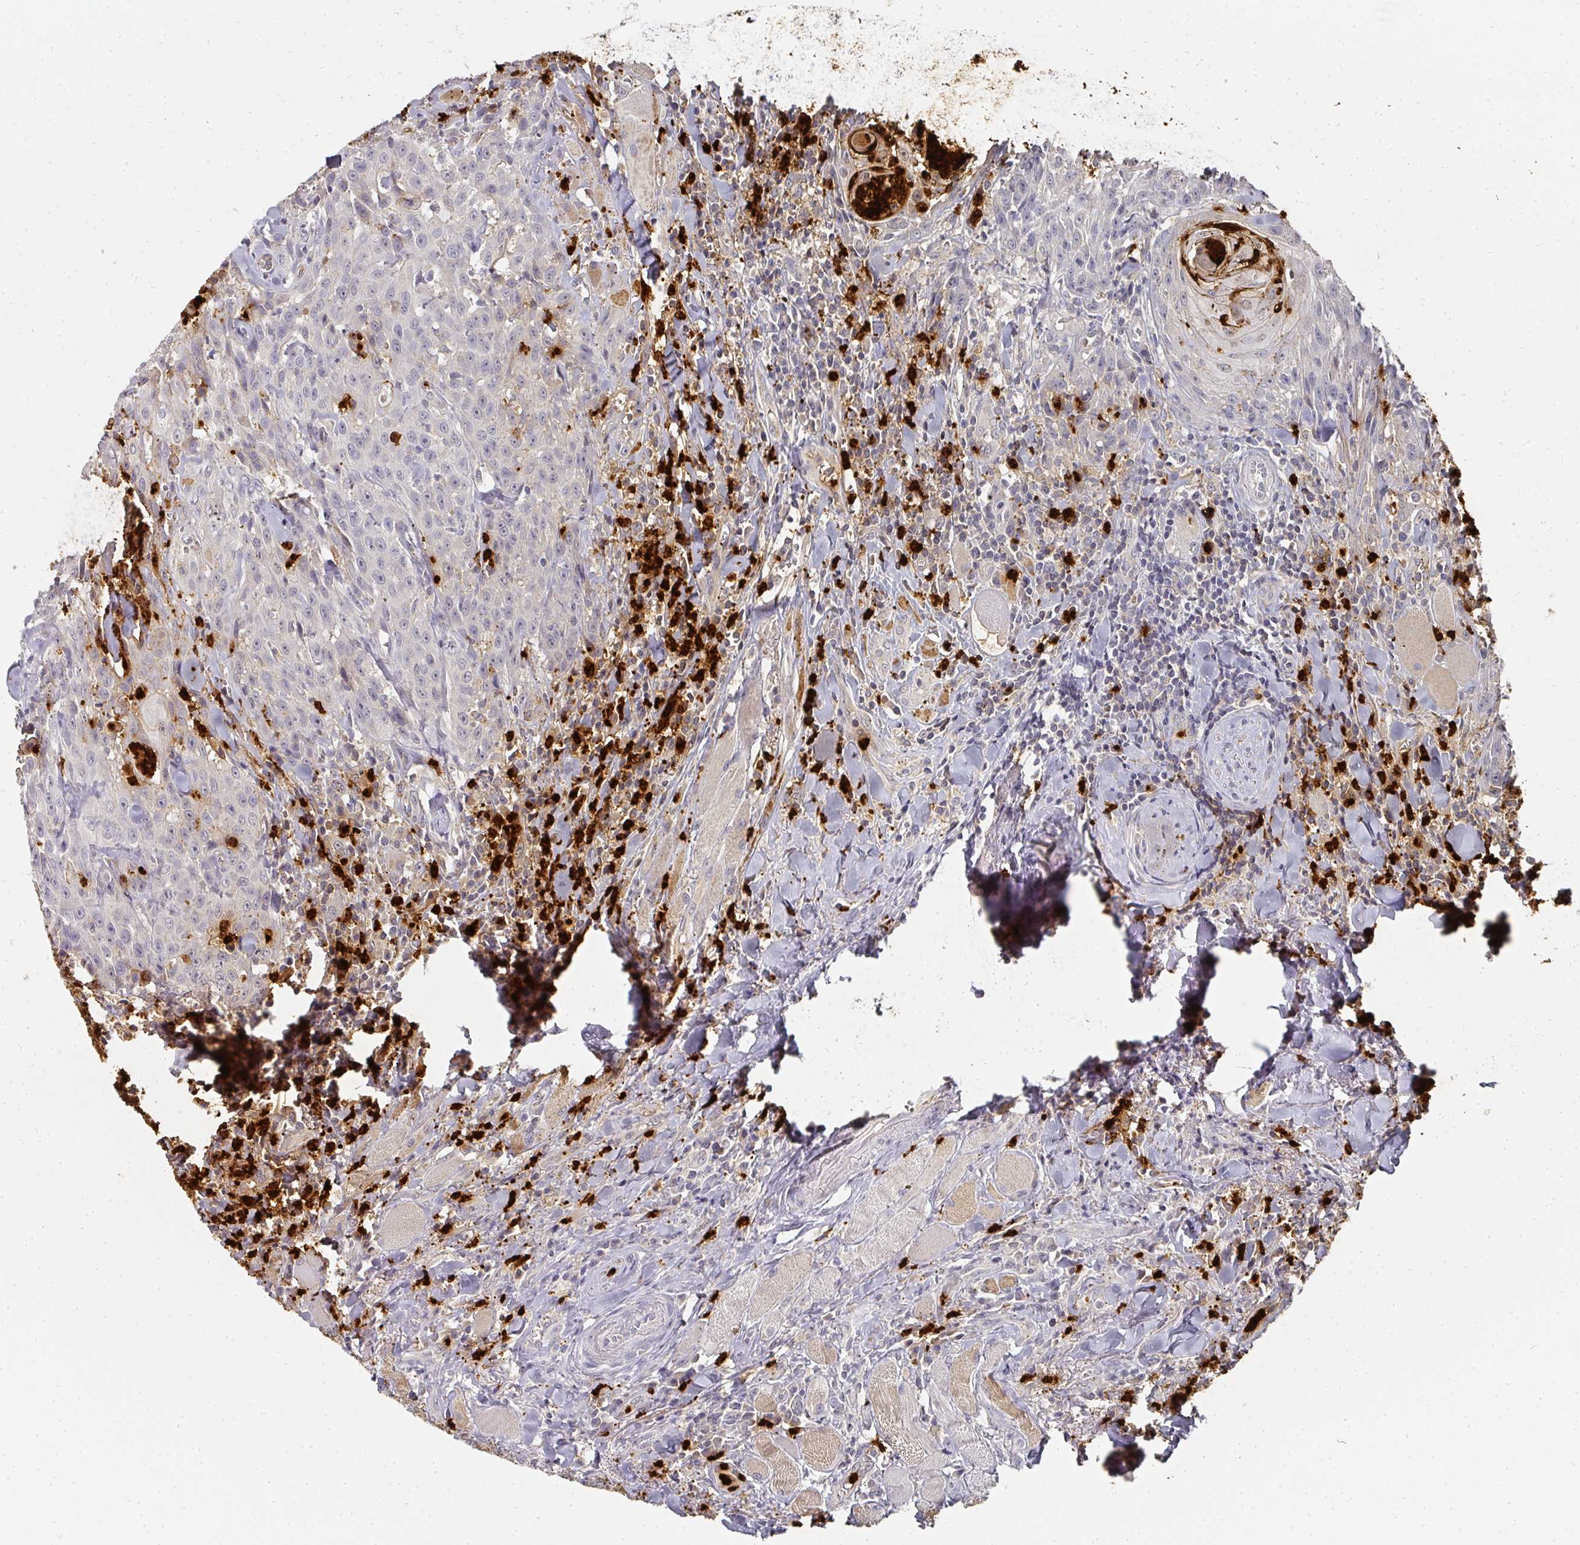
{"staining": {"intensity": "negative", "quantity": "none", "location": "none"}, "tissue": "head and neck cancer", "cell_type": "Tumor cells", "image_type": "cancer", "snomed": [{"axis": "morphology", "description": "Normal tissue, NOS"}, {"axis": "morphology", "description": "Squamous cell carcinoma, NOS"}, {"axis": "topography", "description": "Oral tissue"}, {"axis": "topography", "description": "Head-Neck"}], "caption": "This is an immunohistochemistry micrograph of head and neck cancer (squamous cell carcinoma). There is no positivity in tumor cells.", "gene": "CAMP", "patient": {"sex": "female", "age": 70}}